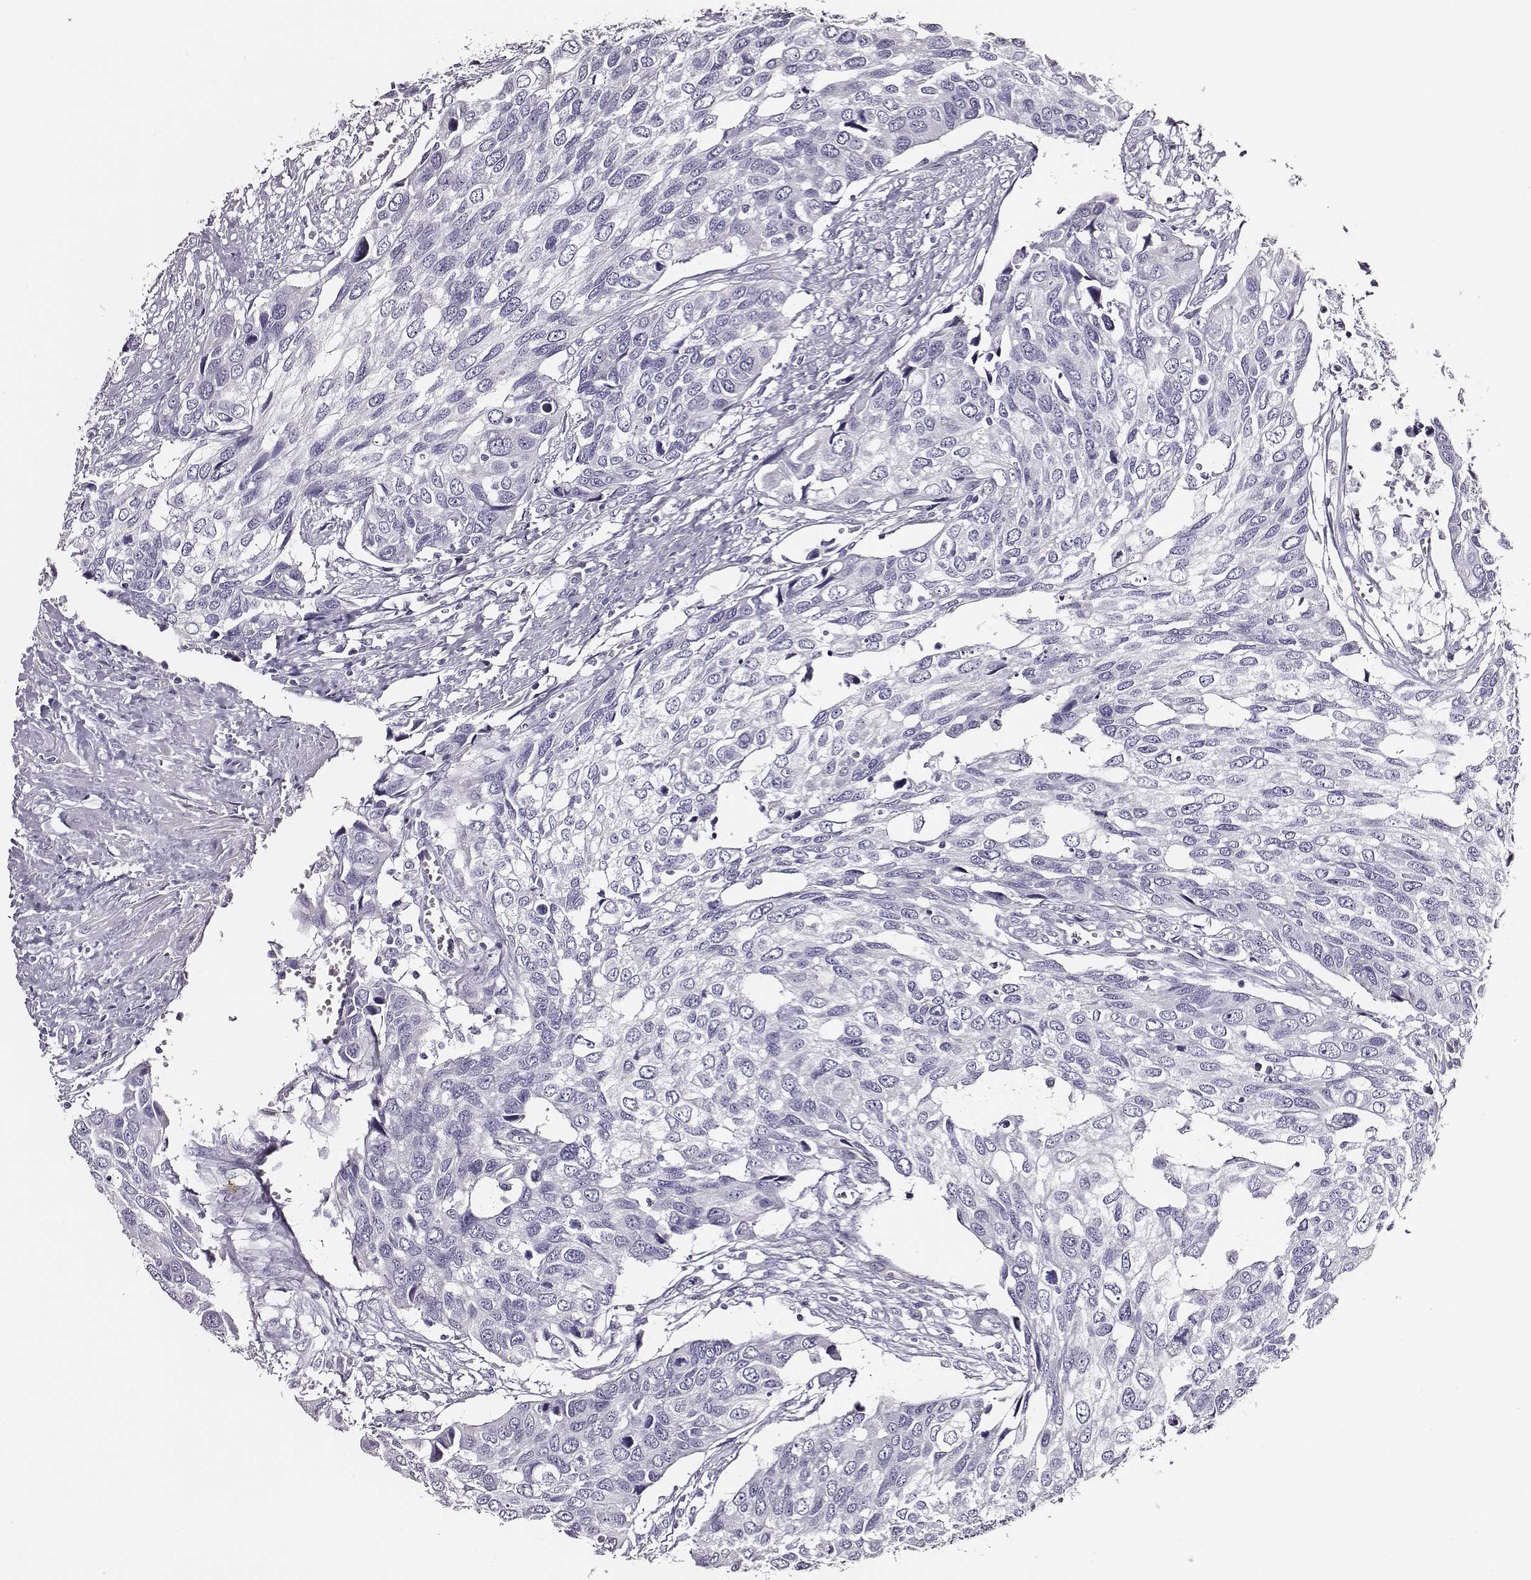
{"staining": {"intensity": "negative", "quantity": "none", "location": "none"}, "tissue": "urothelial cancer", "cell_type": "Tumor cells", "image_type": "cancer", "snomed": [{"axis": "morphology", "description": "Urothelial carcinoma, High grade"}, {"axis": "topography", "description": "Urinary bladder"}], "caption": "Immunohistochemistry photomicrograph of high-grade urothelial carcinoma stained for a protein (brown), which displays no expression in tumor cells. (DAB (3,3'-diaminobenzidine) IHC visualized using brightfield microscopy, high magnification).", "gene": "DPEP1", "patient": {"sex": "male", "age": 60}}